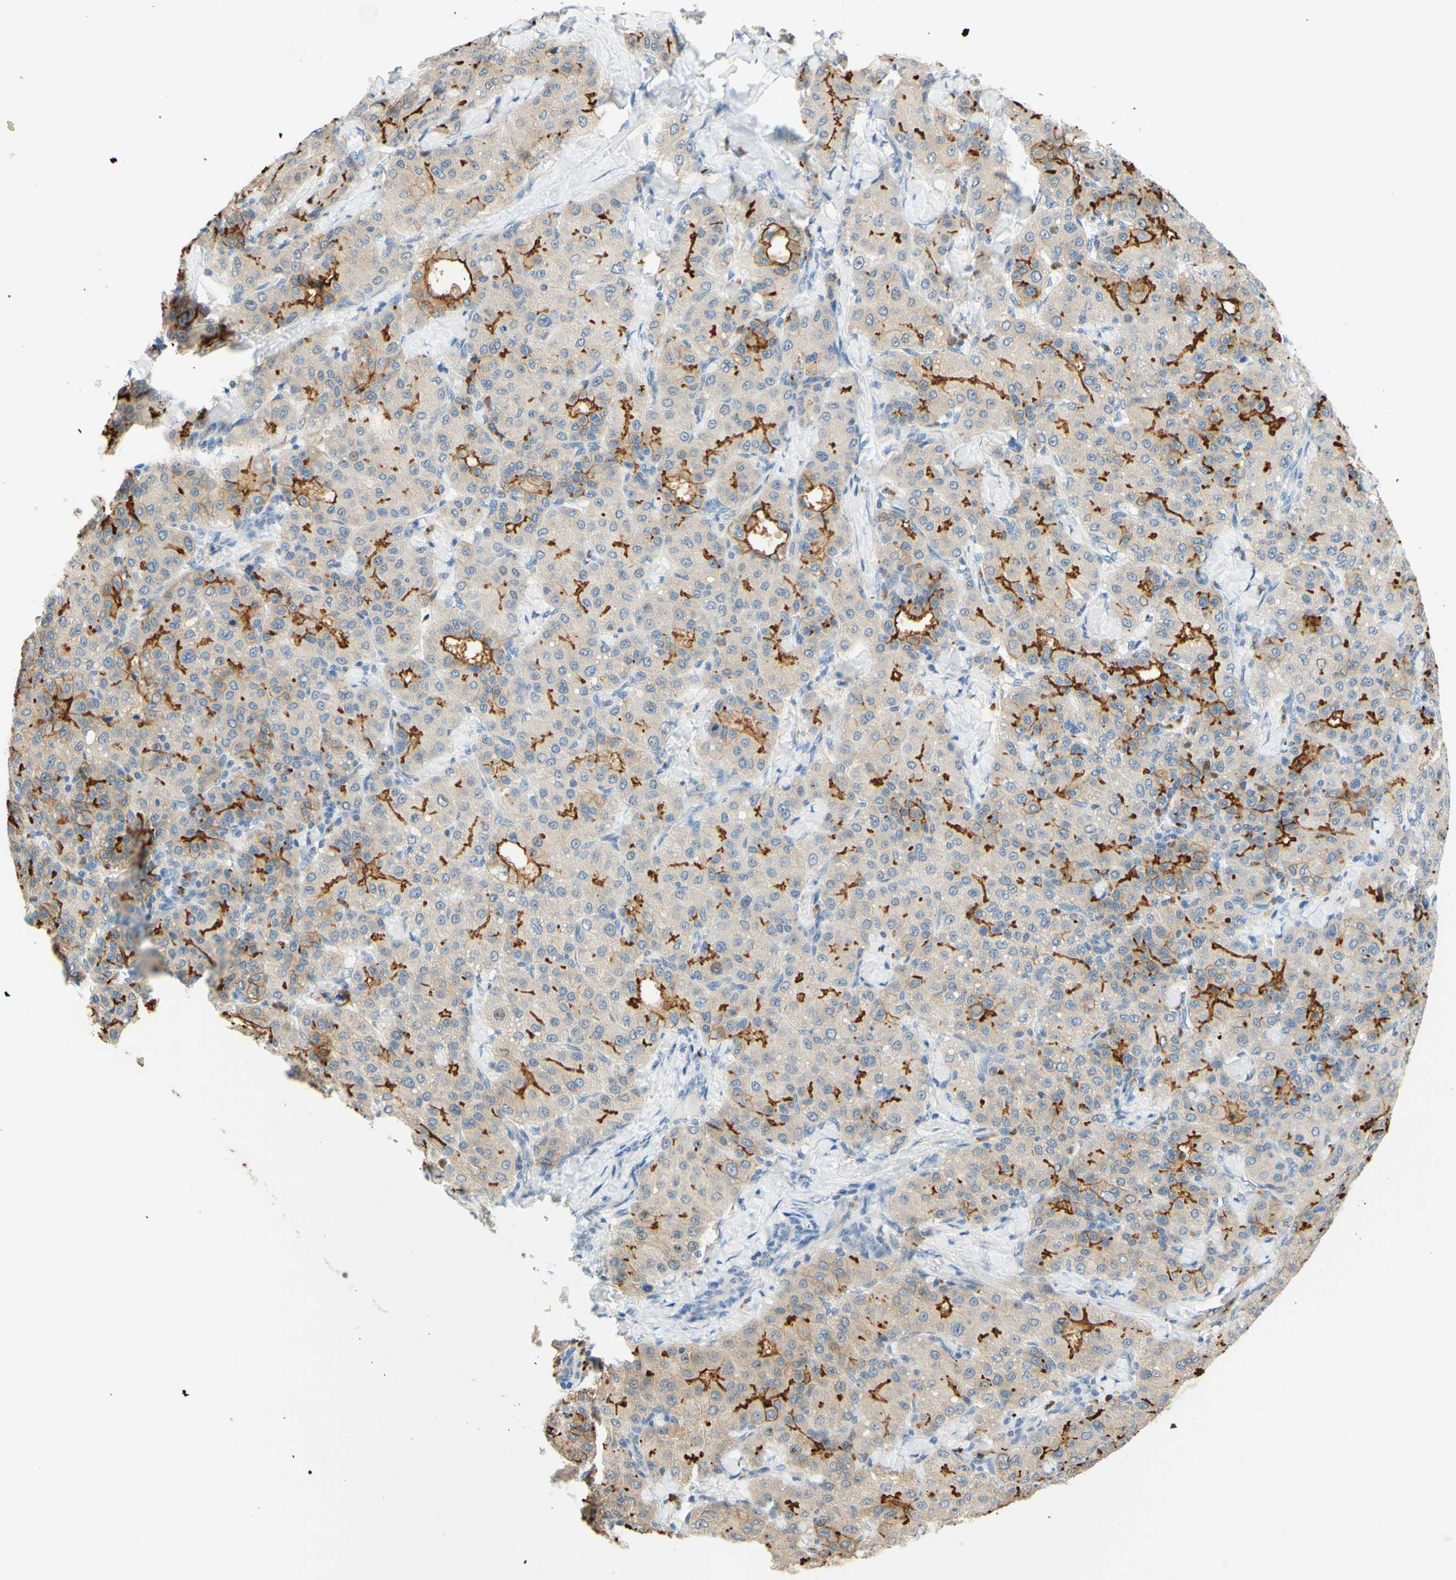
{"staining": {"intensity": "moderate", "quantity": "<25%", "location": "cytoplasmic/membranous"}, "tissue": "liver cancer", "cell_type": "Tumor cells", "image_type": "cancer", "snomed": [{"axis": "morphology", "description": "Carcinoma, Hepatocellular, NOS"}, {"axis": "topography", "description": "Liver"}], "caption": "Moderate cytoplasmic/membranous protein staining is identified in about <25% of tumor cells in liver hepatocellular carcinoma.", "gene": "TREM2", "patient": {"sex": "male", "age": 65}}